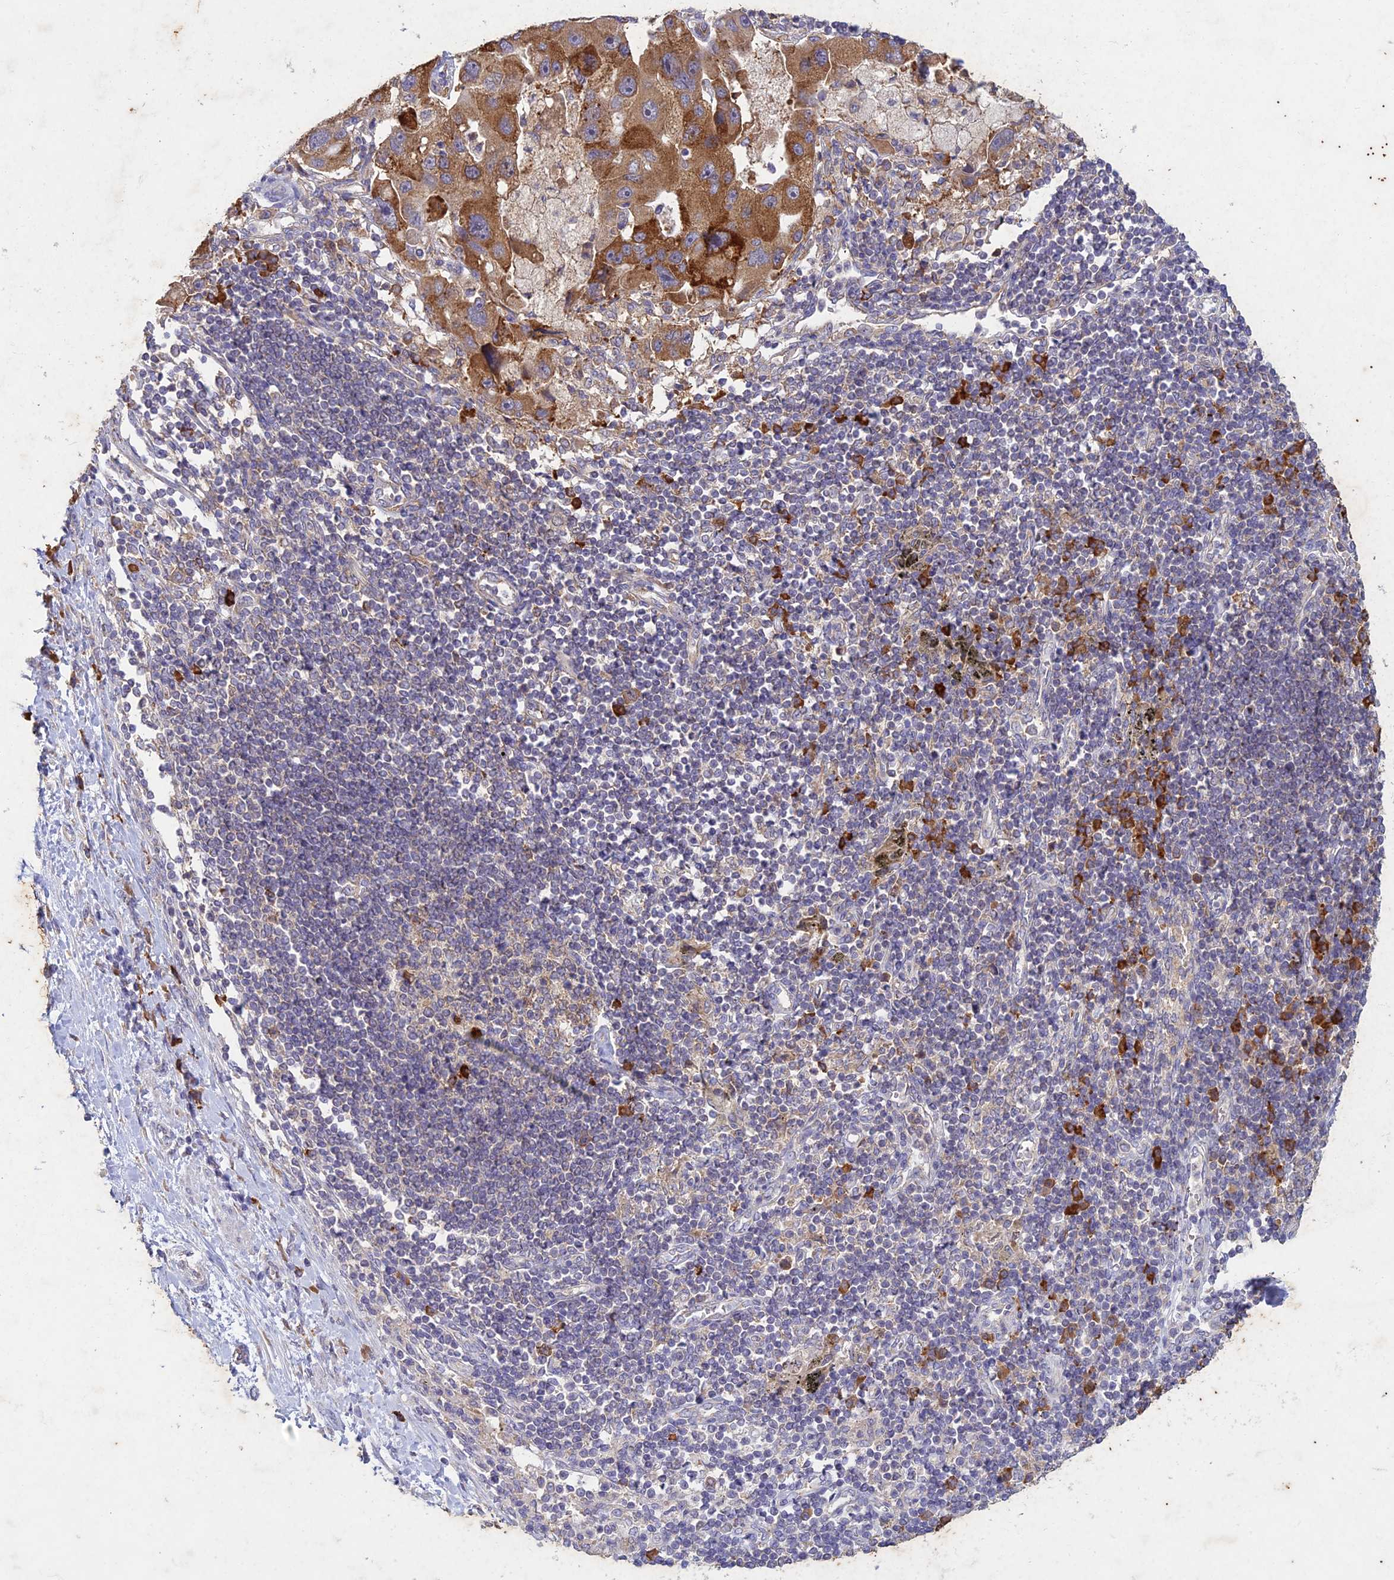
{"staining": {"intensity": "moderate", "quantity": ">75%", "location": "cytoplasmic/membranous"}, "tissue": "lung cancer", "cell_type": "Tumor cells", "image_type": "cancer", "snomed": [{"axis": "morphology", "description": "Adenocarcinoma, NOS"}, {"axis": "topography", "description": "Lung"}], "caption": "Protein staining reveals moderate cytoplasmic/membranous positivity in about >75% of tumor cells in adenocarcinoma (lung).", "gene": "NXNL2", "patient": {"sex": "female", "age": 54}}